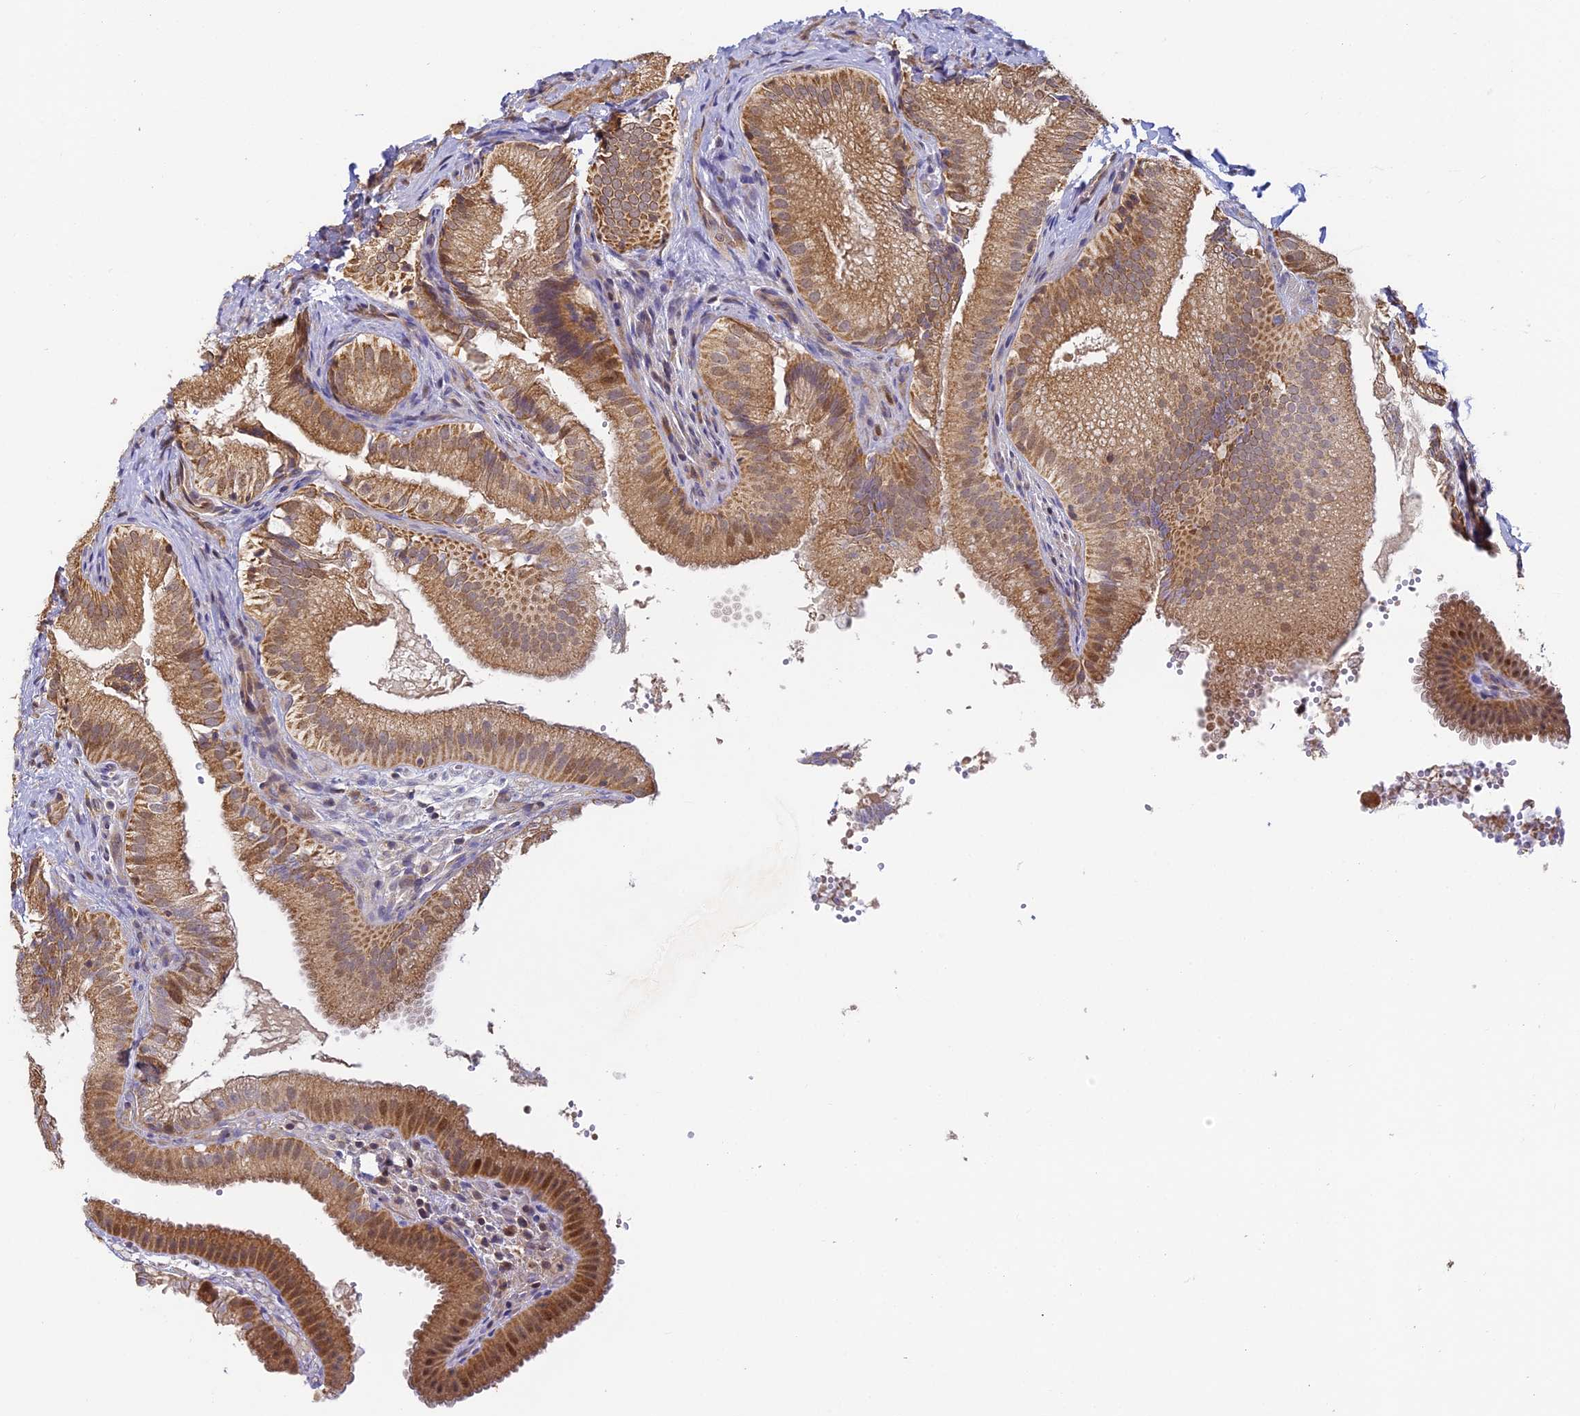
{"staining": {"intensity": "moderate", "quantity": ">75%", "location": "cytoplasmic/membranous,nuclear"}, "tissue": "gallbladder", "cell_type": "Glandular cells", "image_type": "normal", "snomed": [{"axis": "morphology", "description": "Normal tissue, NOS"}, {"axis": "topography", "description": "Gallbladder"}], "caption": "Gallbladder stained for a protein (brown) demonstrates moderate cytoplasmic/membranous,nuclear positive staining in approximately >75% of glandular cells.", "gene": "ENSG00000268870", "patient": {"sex": "female", "age": 30}}